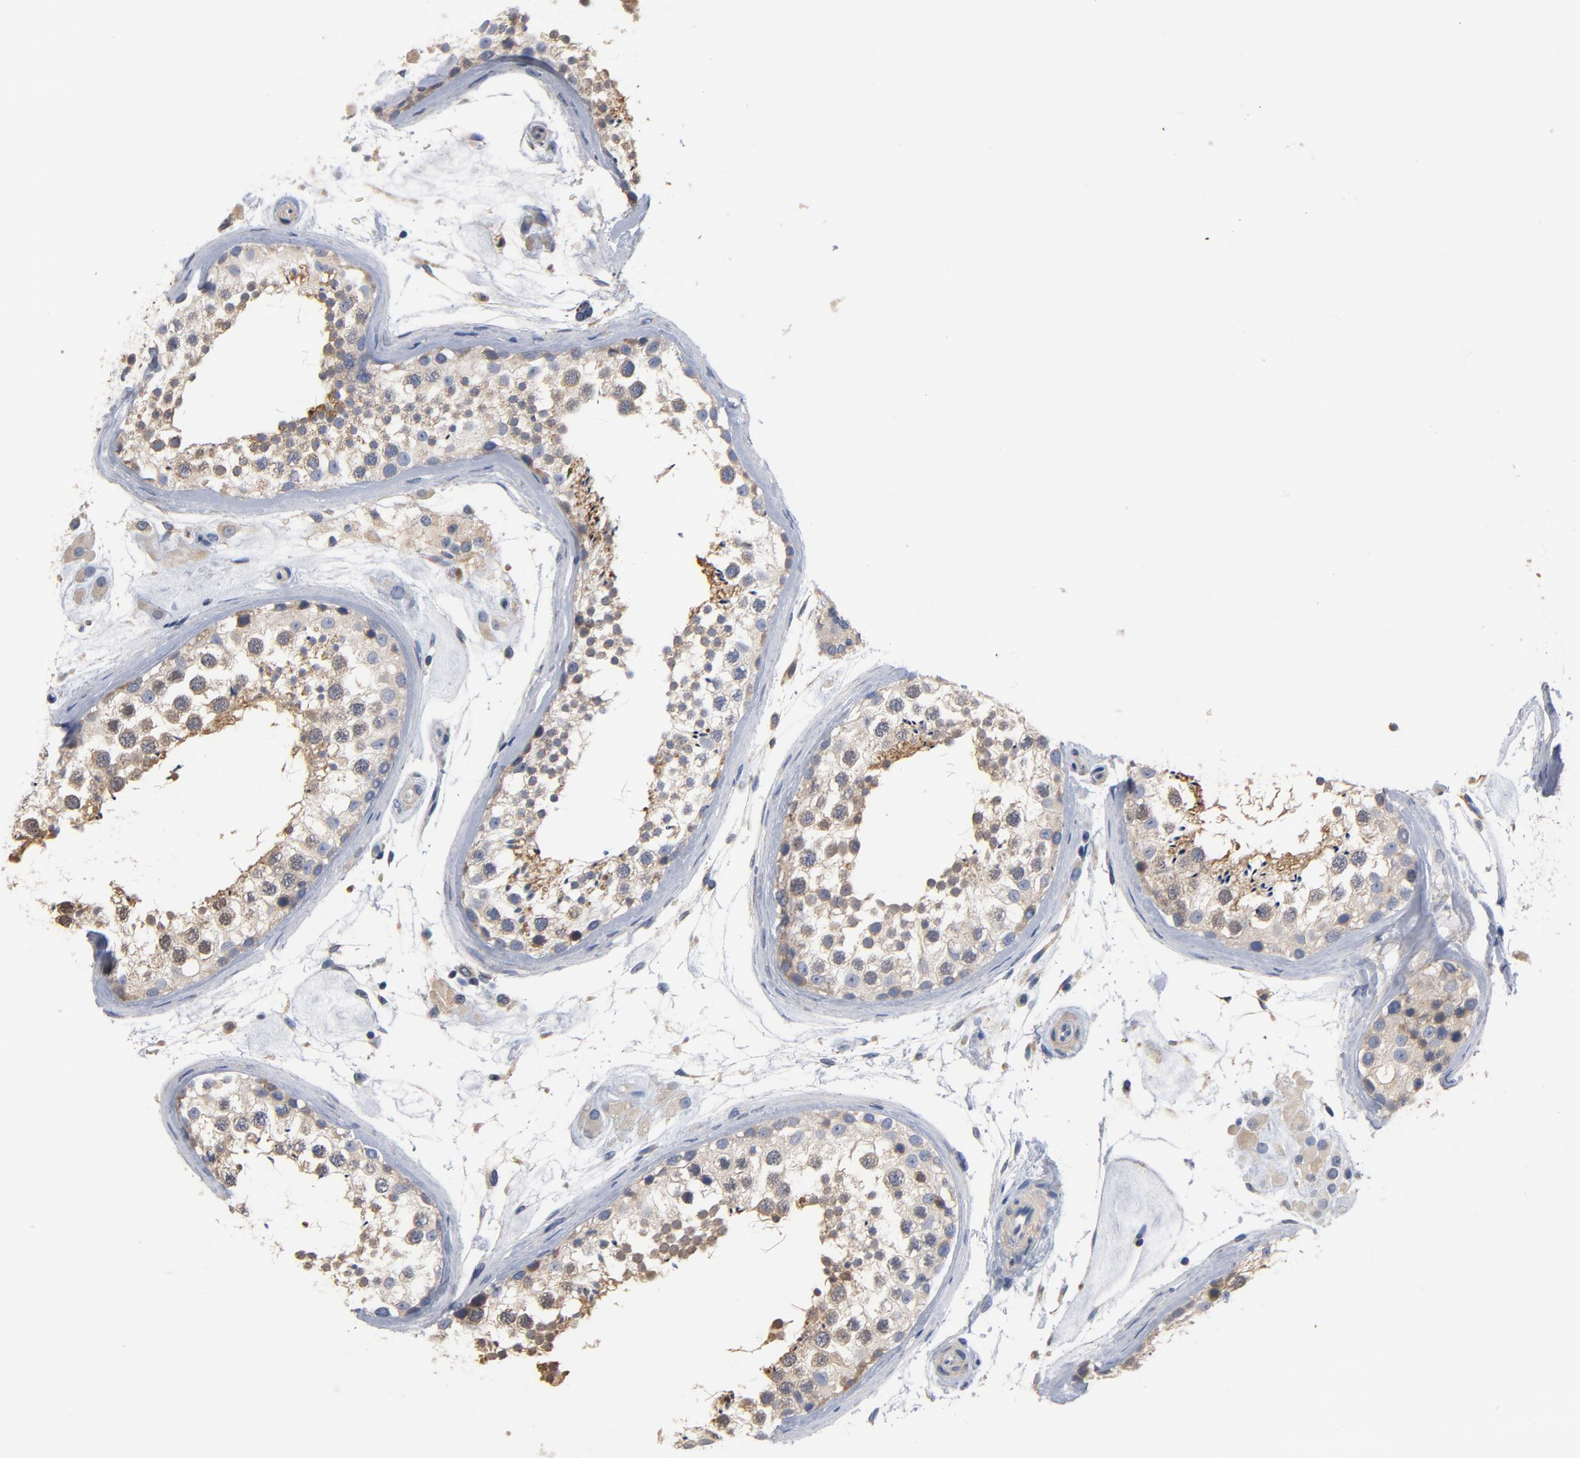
{"staining": {"intensity": "moderate", "quantity": "25%-75%", "location": "cytoplasmic/membranous"}, "tissue": "testis", "cell_type": "Cells in seminiferous ducts", "image_type": "normal", "snomed": [{"axis": "morphology", "description": "Normal tissue, NOS"}, {"axis": "topography", "description": "Testis"}], "caption": "This image demonstrates immunohistochemistry (IHC) staining of benign human testis, with medium moderate cytoplasmic/membranous staining in approximately 25%-75% of cells in seminiferous ducts.", "gene": "TLR4", "patient": {"sex": "male", "age": 46}}